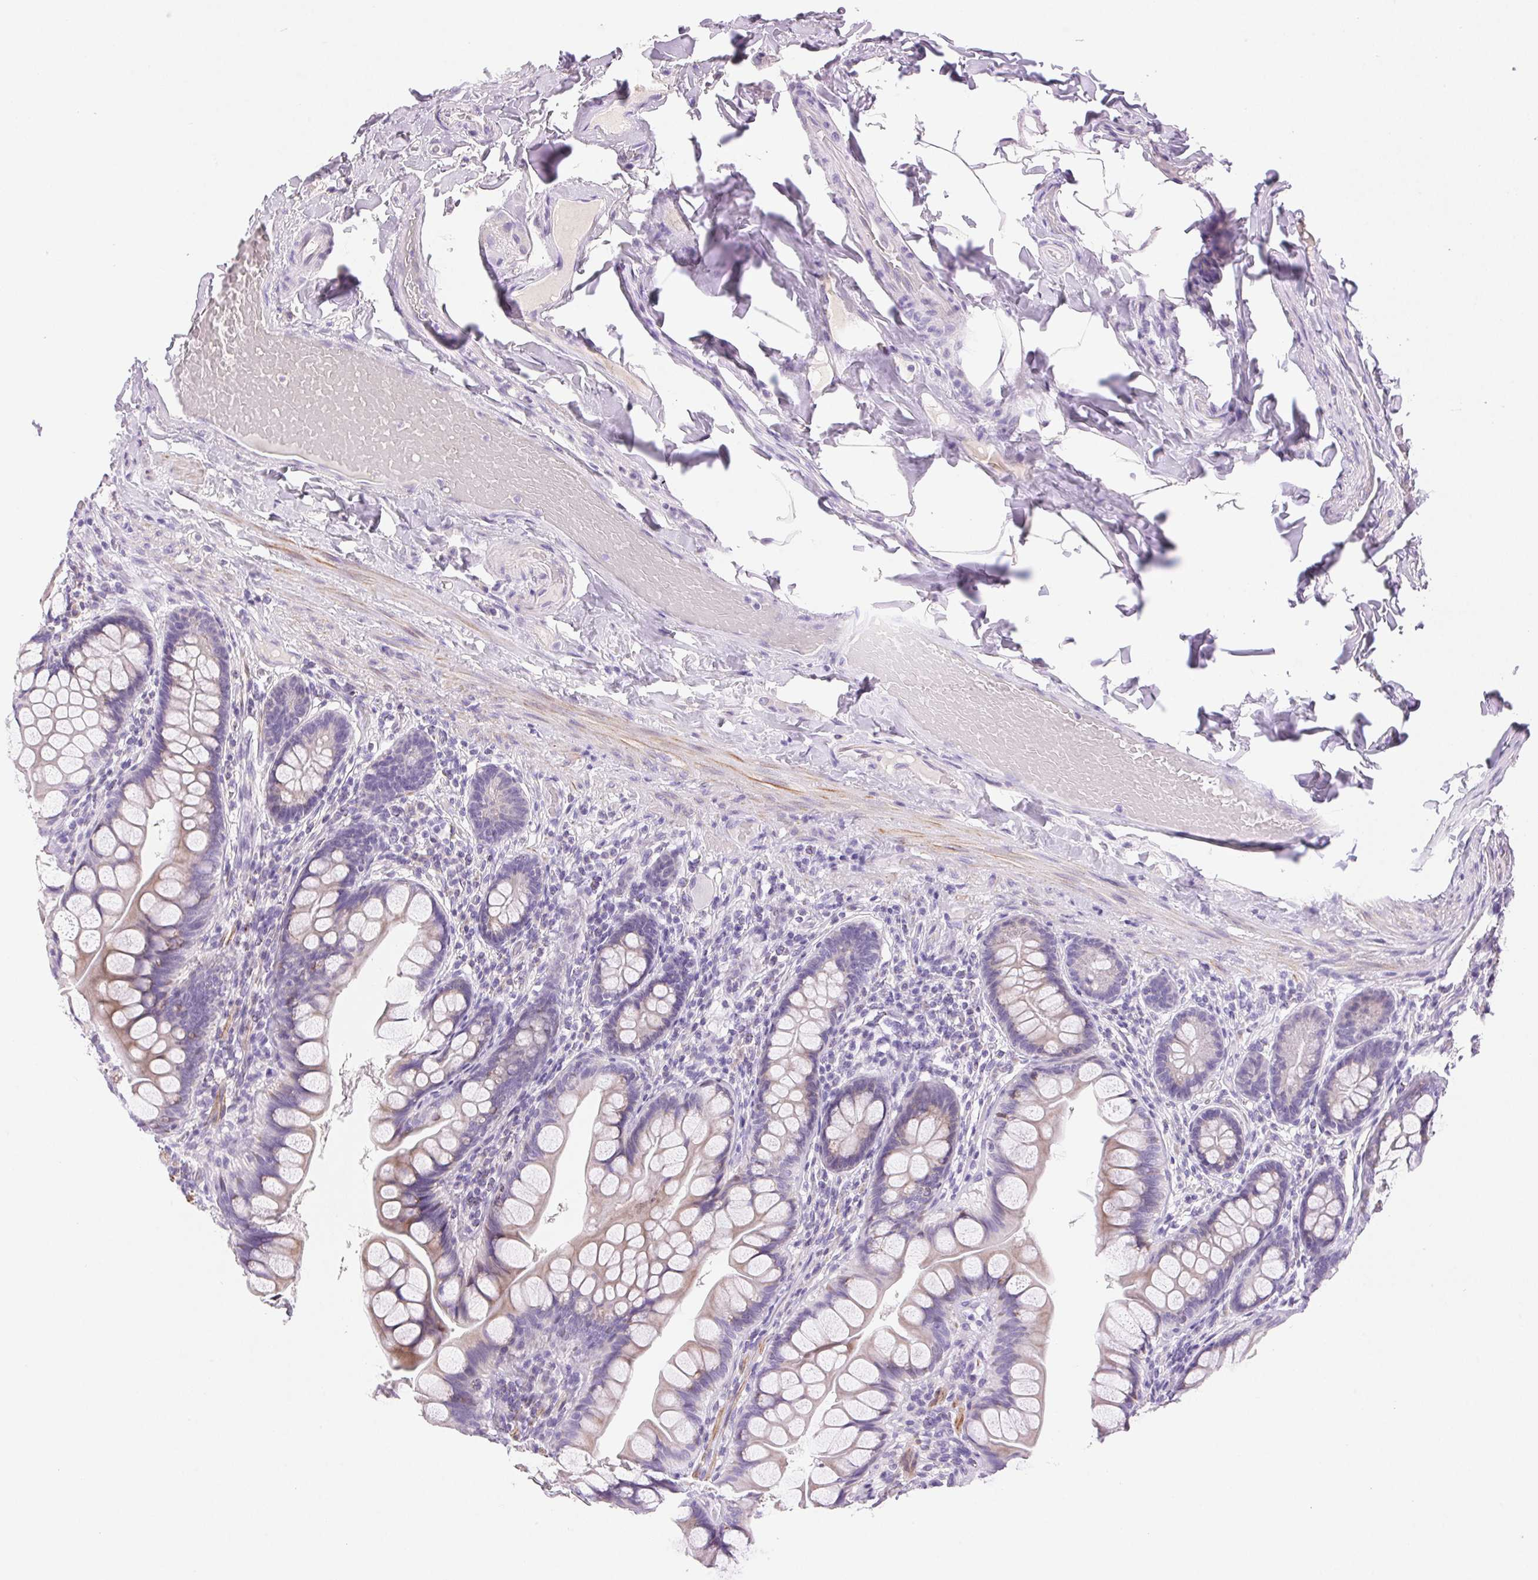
{"staining": {"intensity": "weak", "quantity": "25%-75%", "location": "cytoplasmic/membranous"}, "tissue": "small intestine", "cell_type": "Glandular cells", "image_type": "normal", "snomed": [{"axis": "morphology", "description": "Normal tissue, NOS"}, {"axis": "topography", "description": "Small intestine"}], "caption": "This image reveals benign small intestine stained with immunohistochemistry to label a protein in brown. The cytoplasmic/membranous of glandular cells show weak positivity for the protein. Nuclei are counter-stained blue.", "gene": "ARHGAP11B", "patient": {"sex": "male", "age": 70}}